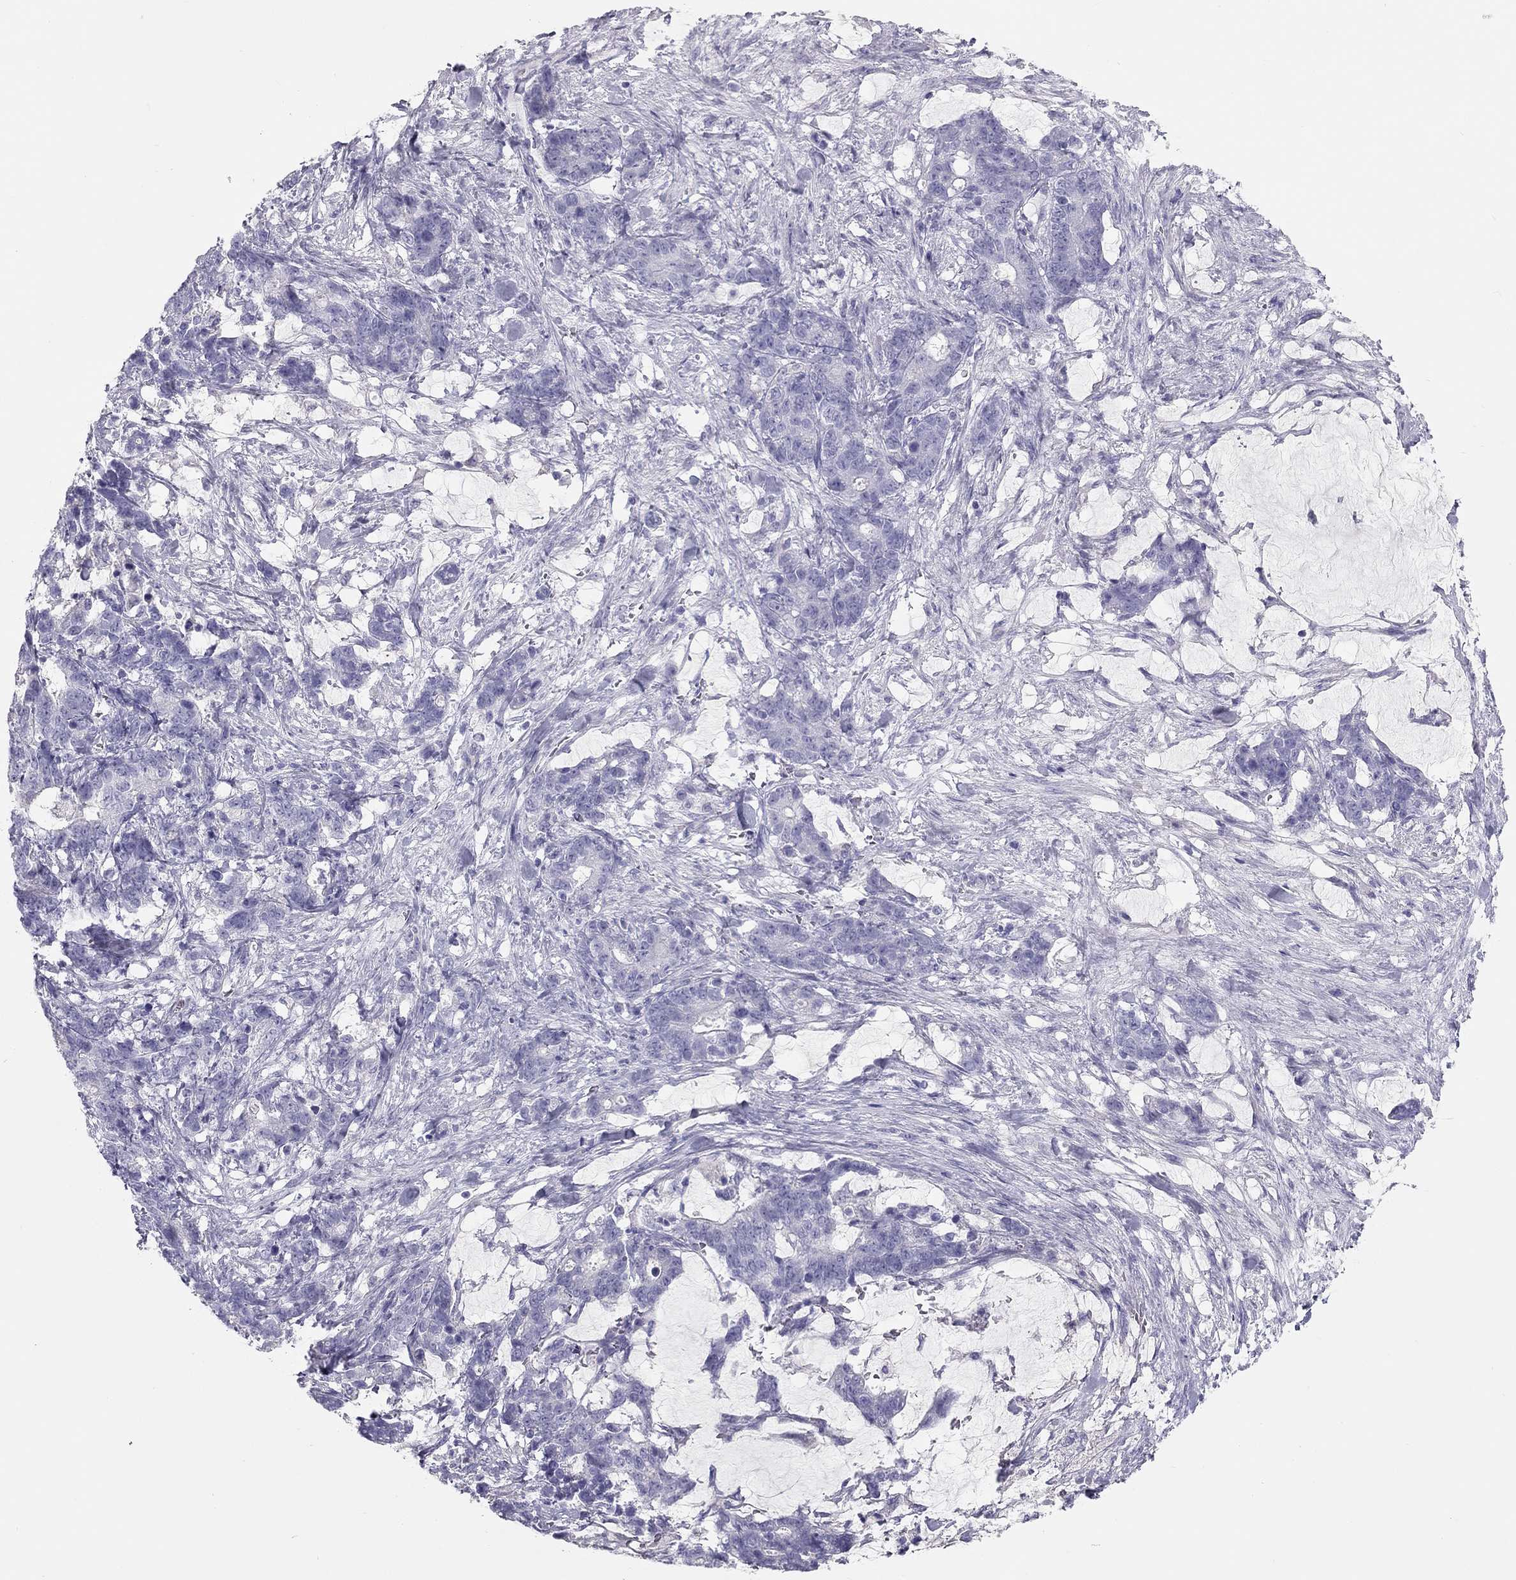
{"staining": {"intensity": "negative", "quantity": "none", "location": "none"}, "tissue": "stomach cancer", "cell_type": "Tumor cells", "image_type": "cancer", "snomed": [{"axis": "morphology", "description": "Normal tissue, NOS"}, {"axis": "morphology", "description": "Adenocarcinoma, NOS"}, {"axis": "topography", "description": "Stomach"}], "caption": "A histopathology image of stomach cancer stained for a protein demonstrates no brown staining in tumor cells.", "gene": "SPATA12", "patient": {"sex": "female", "age": 64}}